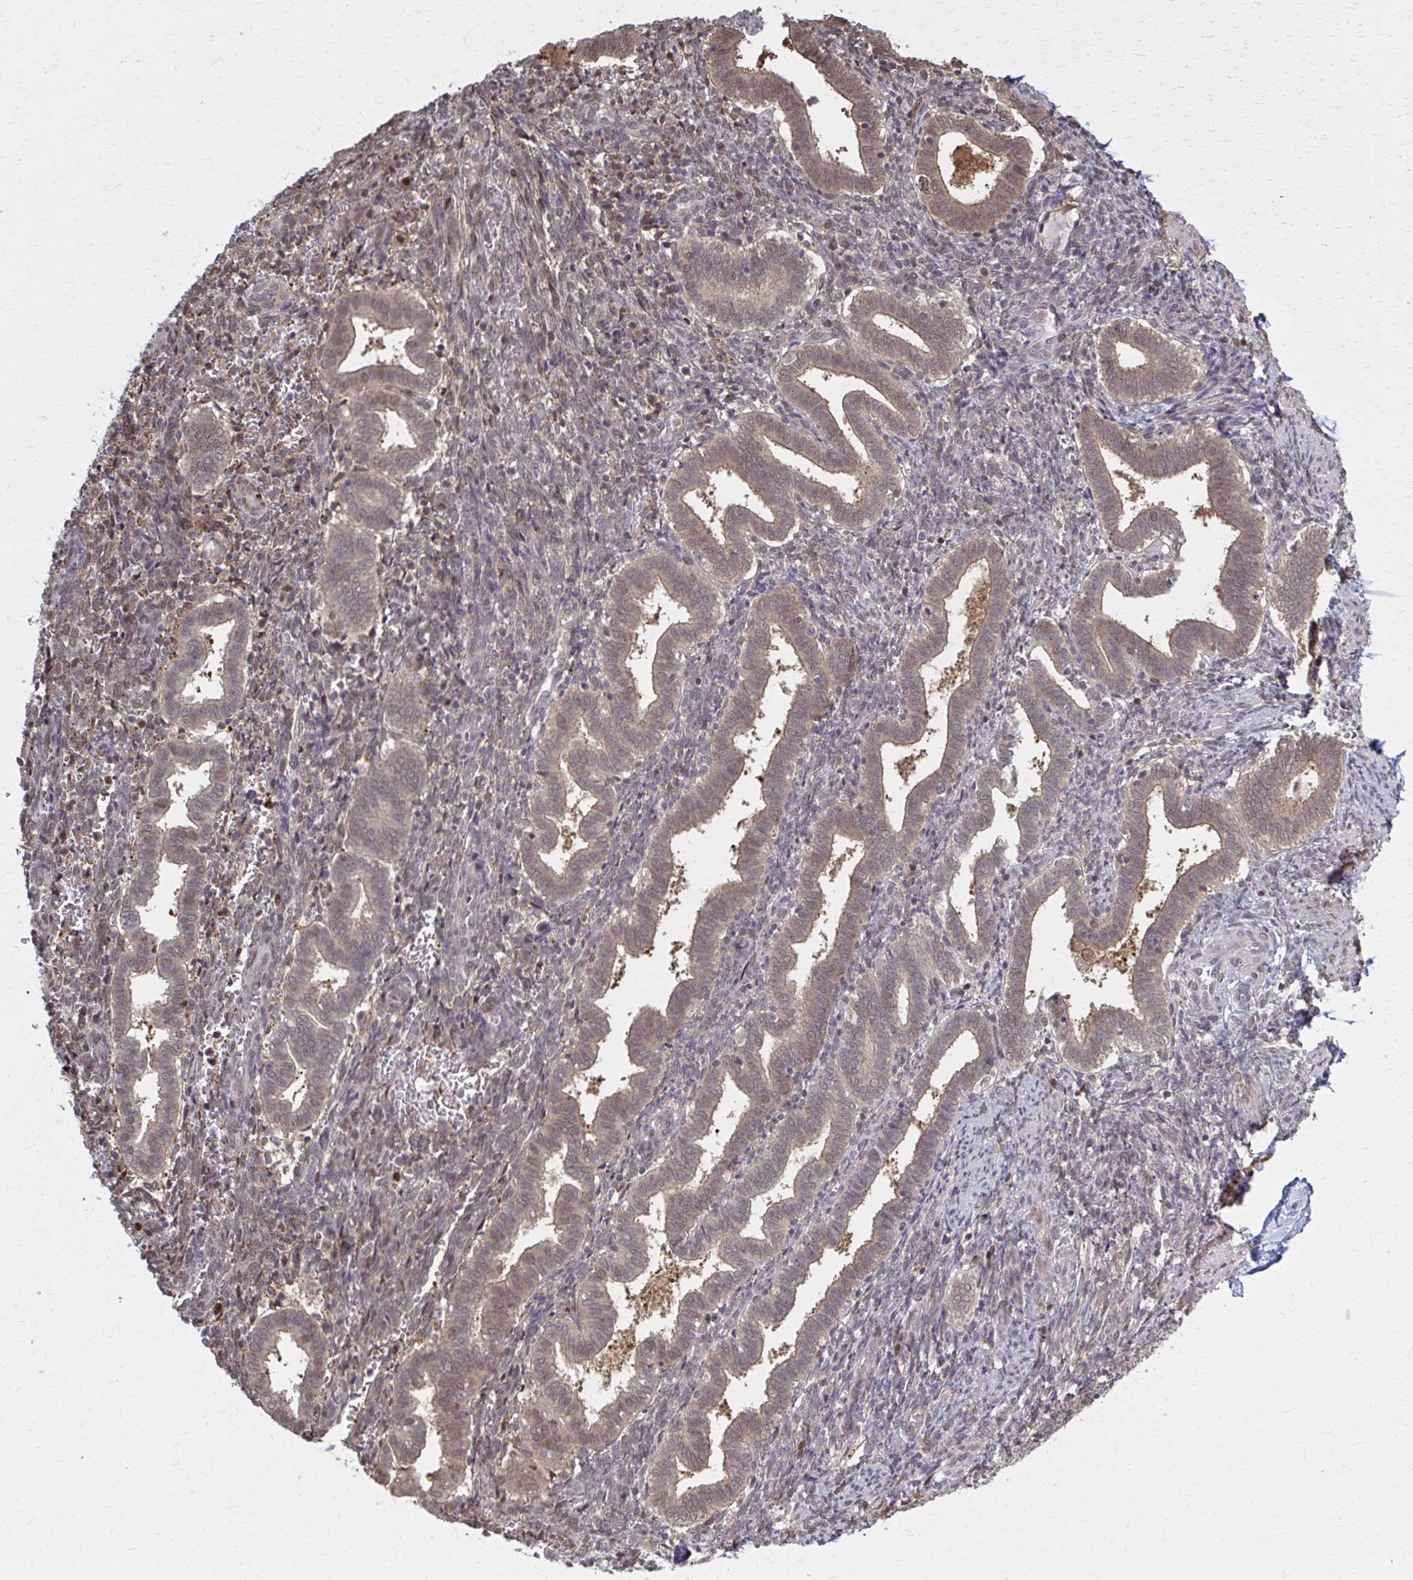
{"staining": {"intensity": "weak", "quantity": "25%-75%", "location": "nuclear"}, "tissue": "endometrium", "cell_type": "Cells in endometrial stroma", "image_type": "normal", "snomed": [{"axis": "morphology", "description": "Normal tissue, NOS"}, {"axis": "topography", "description": "Endometrium"}], "caption": "A histopathology image of human endometrium stained for a protein shows weak nuclear brown staining in cells in endometrial stroma.", "gene": "MDH1", "patient": {"sex": "female", "age": 34}}